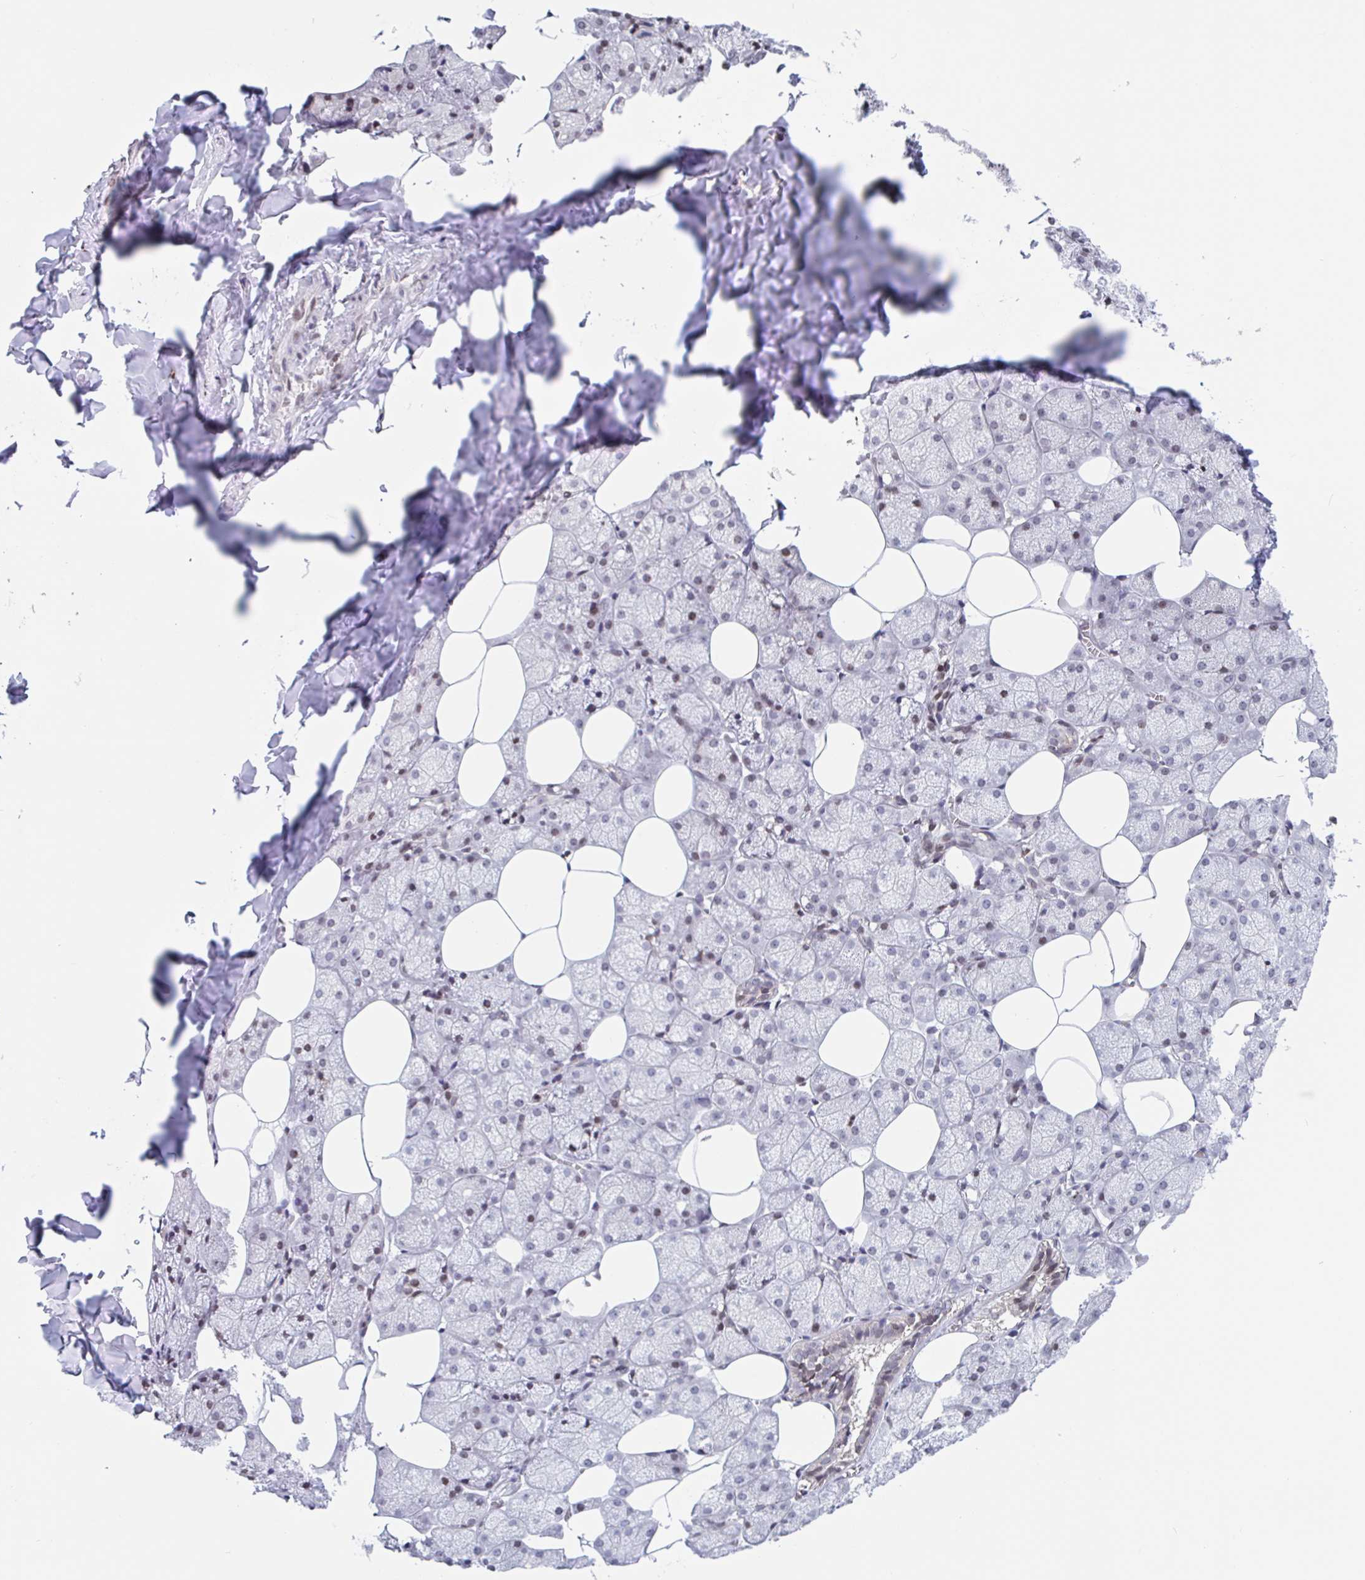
{"staining": {"intensity": "weak", "quantity": "25%-75%", "location": "nuclear"}, "tissue": "salivary gland", "cell_type": "Glandular cells", "image_type": "normal", "snomed": [{"axis": "morphology", "description": "Normal tissue, NOS"}, {"axis": "topography", "description": "Salivary gland"}, {"axis": "topography", "description": "Peripheral nerve tissue"}], "caption": "Benign salivary gland displays weak nuclear positivity in about 25%-75% of glandular cells The staining is performed using DAB (3,3'-diaminobenzidine) brown chromogen to label protein expression. The nuclei are counter-stained blue using hematoxylin..", "gene": "NOL6", "patient": {"sex": "male", "age": 38}}